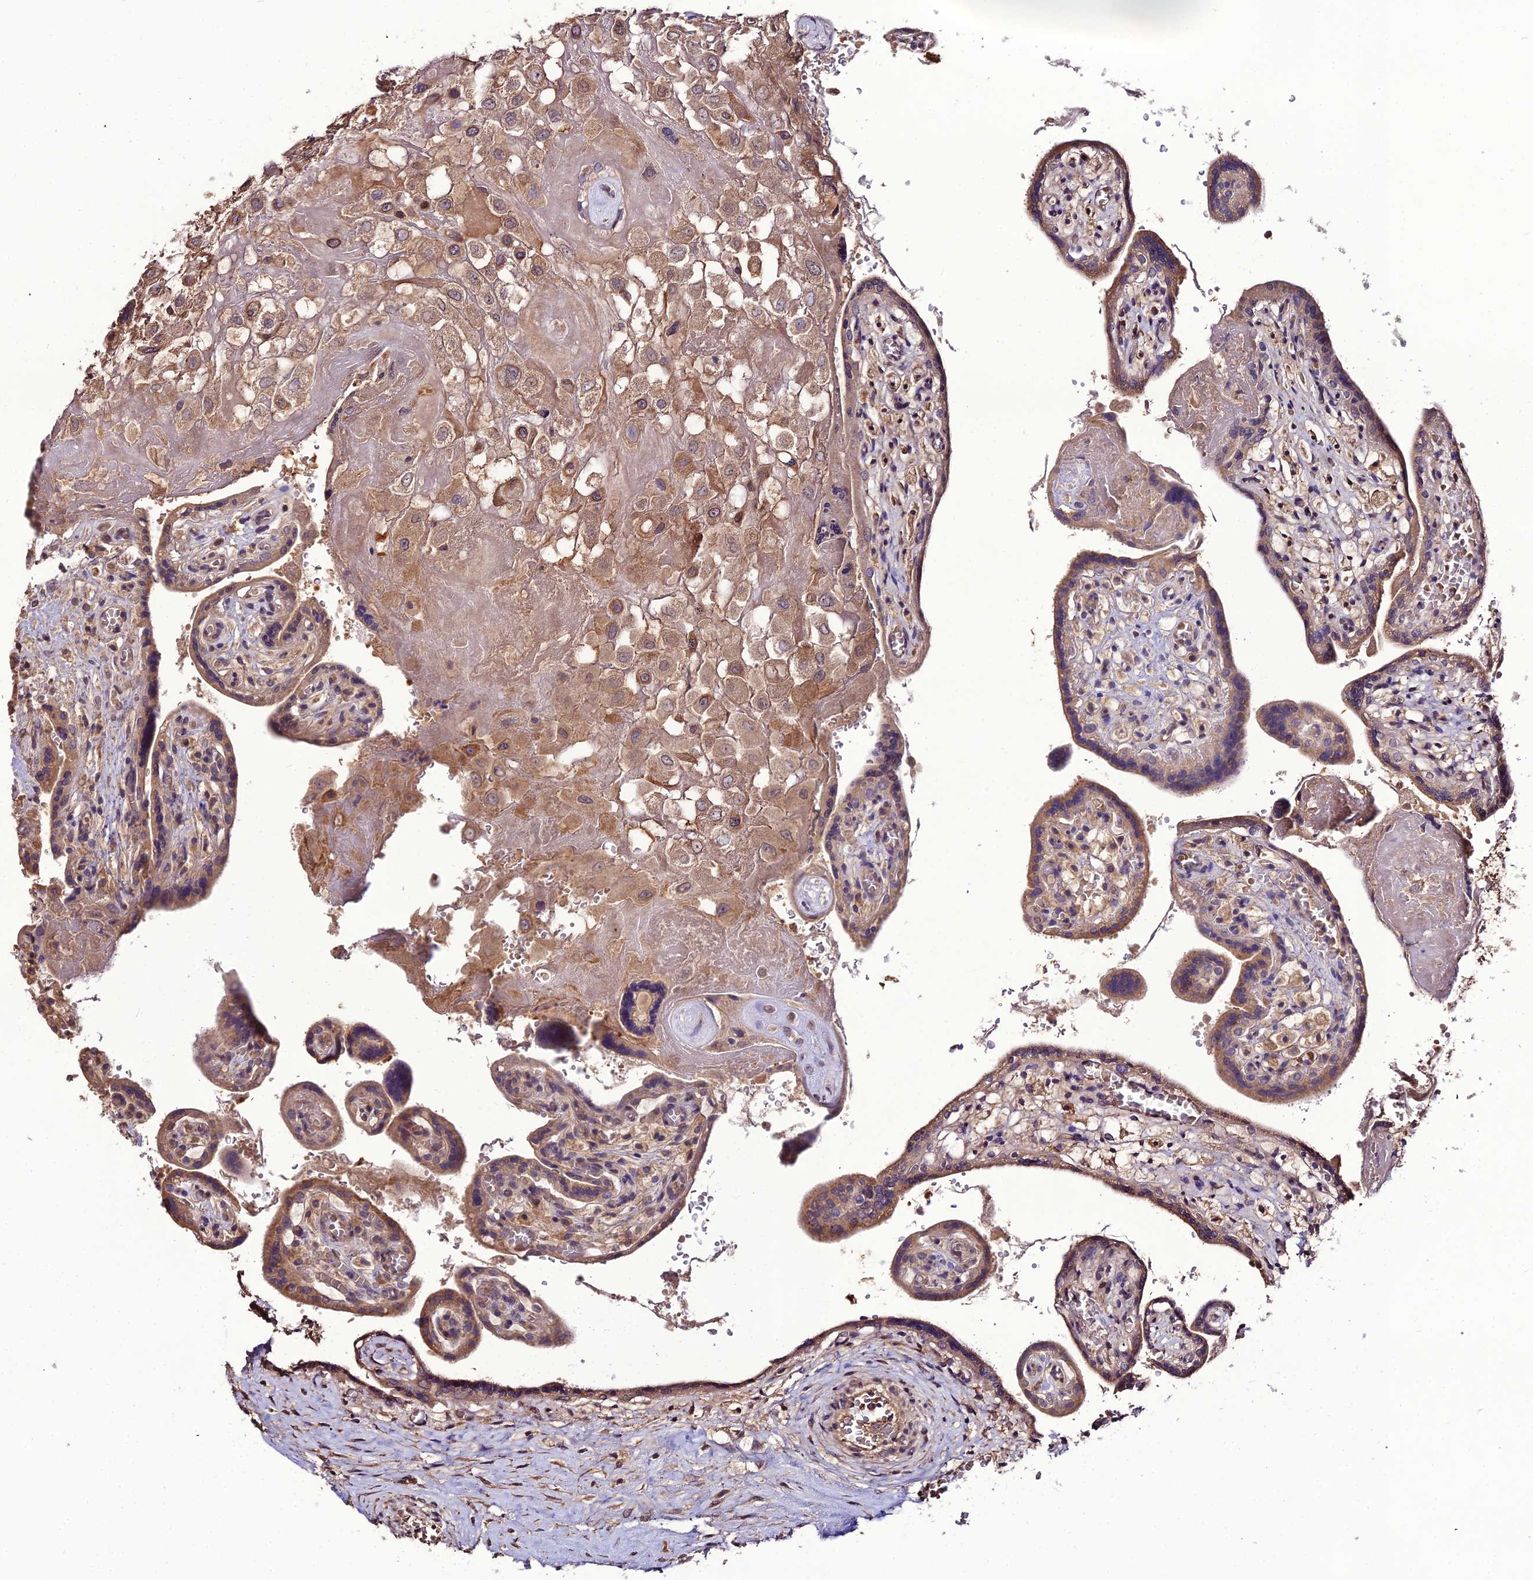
{"staining": {"intensity": "weak", "quantity": ">75%", "location": "cytoplasmic/membranous"}, "tissue": "placenta", "cell_type": "Decidual cells", "image_type": "normal", "snomed": [{"axis": "morphology", "description": "Normal tissue, NOS"}, {"axis": "topography", "description": "Placenta"}], "caption": "A high-resolution image shows IHC staining of unremarkable placenta, which shows weak cytoplasmic/membranous staining in about >75% of decidual cells.", "gene": "KCTD16", "patient": {"sex": "female", "age": 37}}